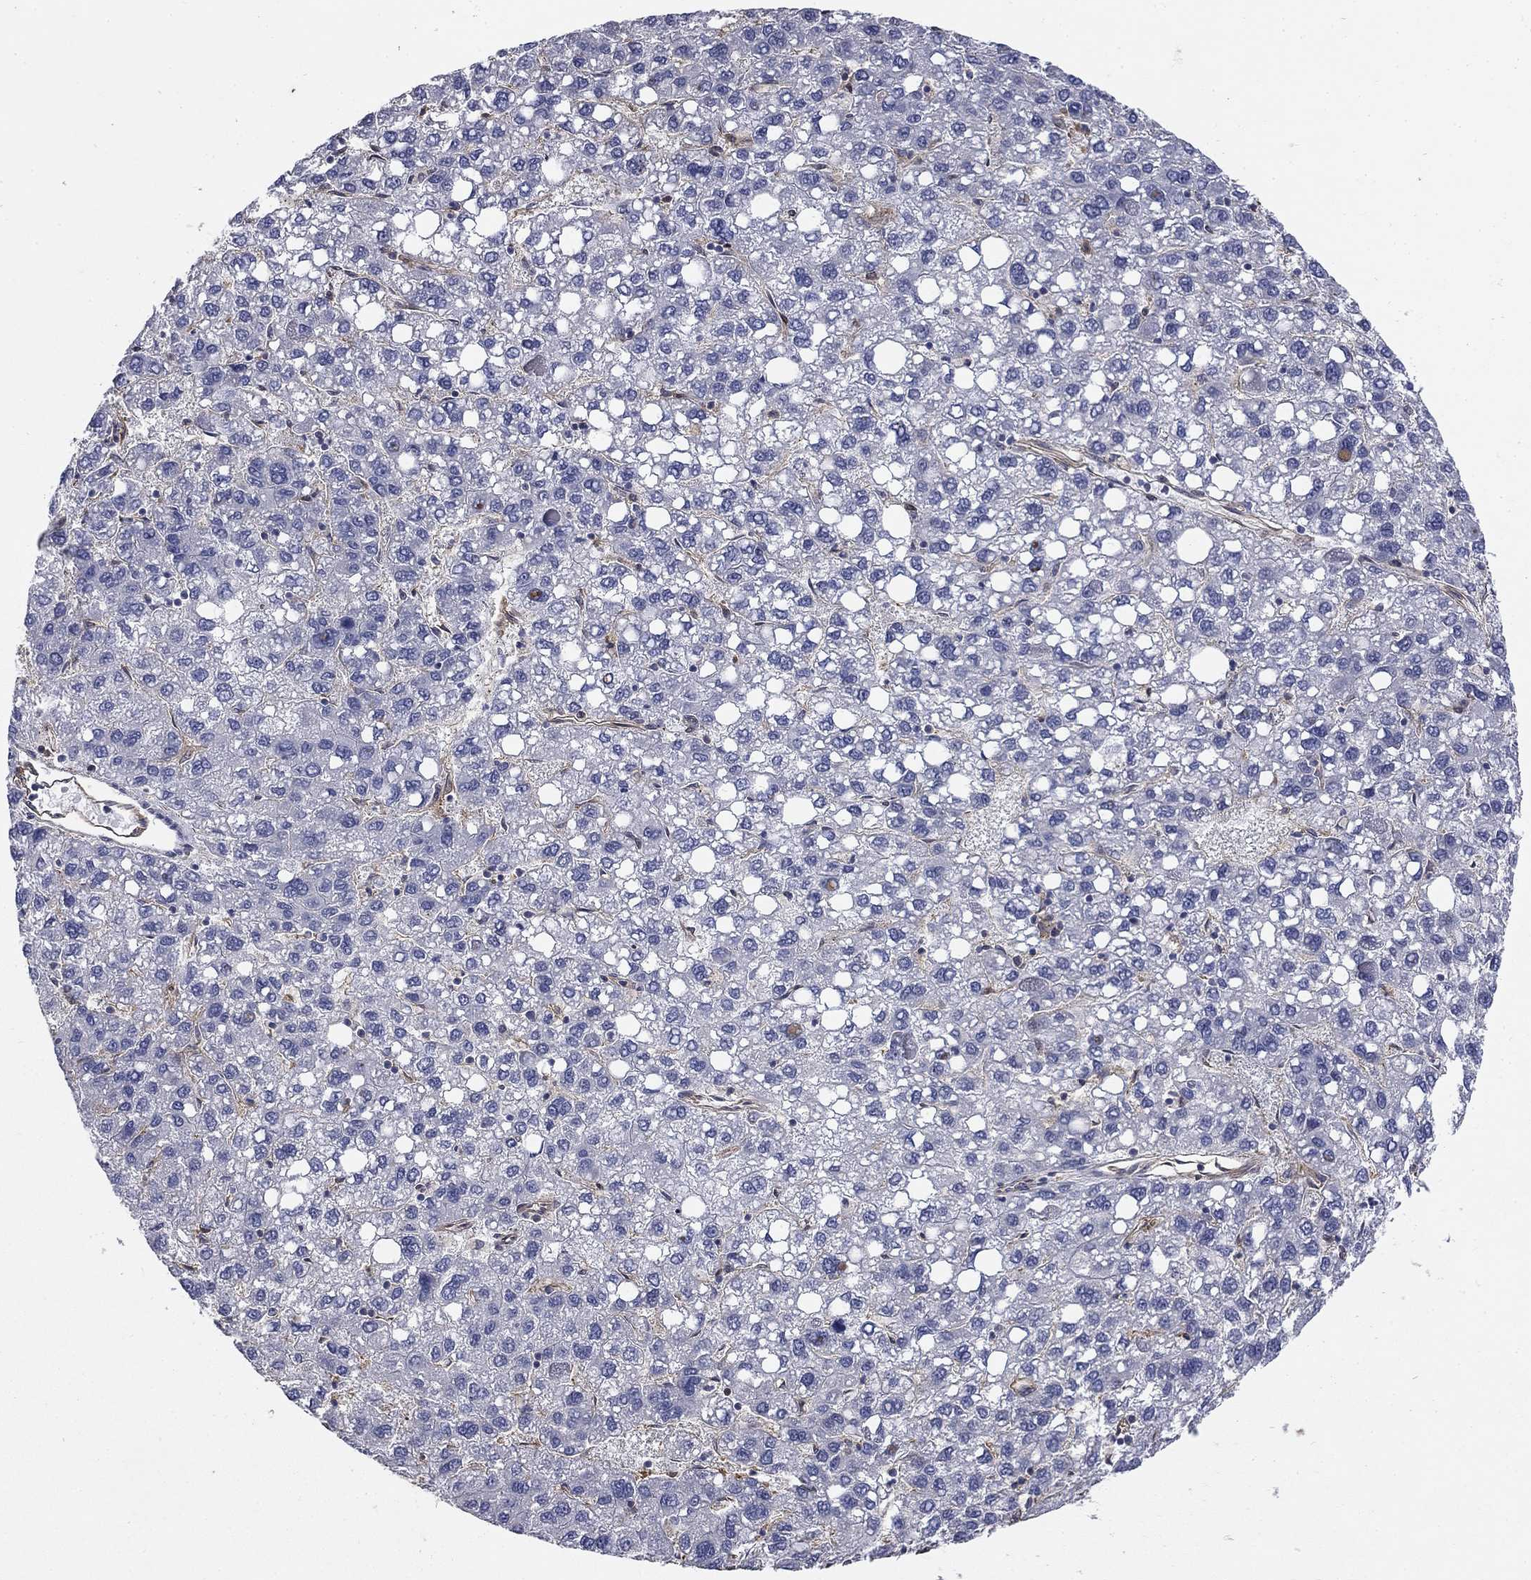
{"staining": {"intensity": "negative", "quantity": "none", "location": "none"}, "tissue": "liver cancer", "cell_type": "Tumor cells", "image_type": "cancer", "snomed": [{"axis": "morphology", "description": "Carcinoma, Hepatocellular, NOS"}, {"axis": "topography", "description": "Liver"}], "caption": "Hepatocellular carcinoma (liver) was stained to show a protein in brown. There is no significant positivity in tumor cells.", "gene": "DPYSL2", "patient": {"sex": "female", "age": 82}}